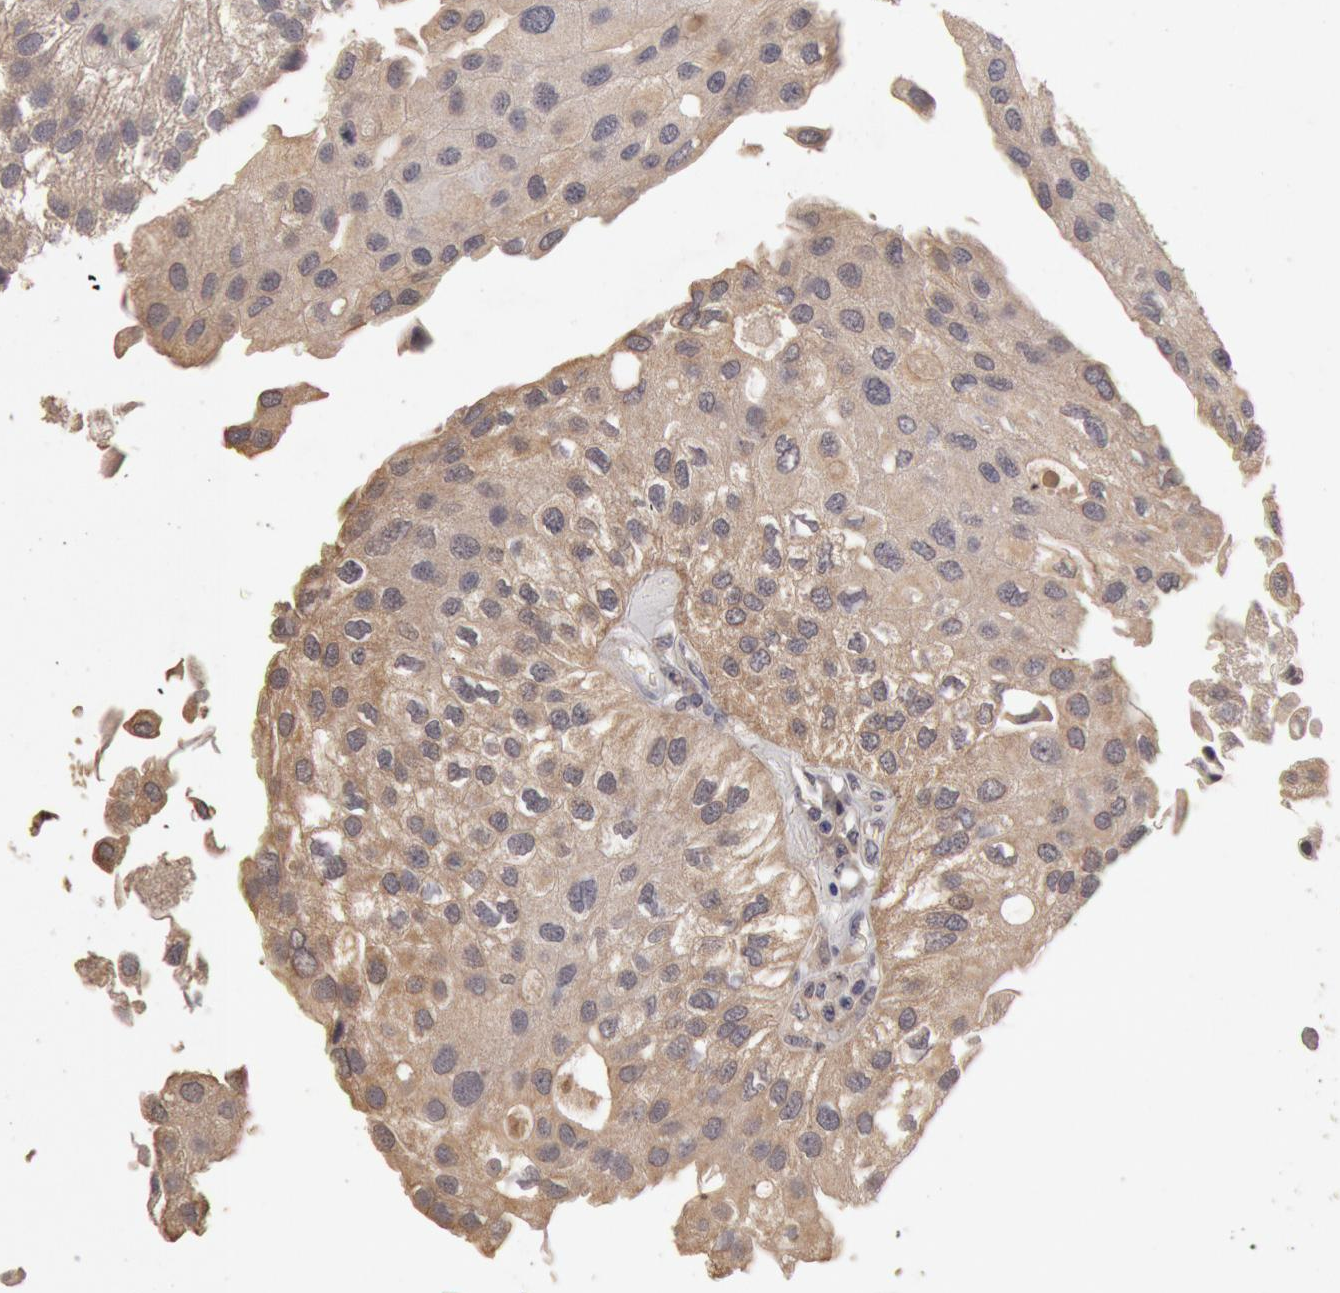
{"staining": {"intensity": "weak", "quantity": ">75%", "location": "cytoplasmic/membranous"}, "tissue": "urothelial cancer", "cell_type": "Tumor cells", "image_type": "cancer", "snomed": [{"axis": "morphology", "description": "Urothelial carcinoma, Low grade"}, {"axis": "topography", "description": "Urinary bladder"}], "caption": "The immunohistochemical stain shows weak cytoplasmic/membranous staining in tumor cells of urothelial cancer tissue.", "gene": "ZFP36L1", "patient": {"sex": "female", "age": 89}}